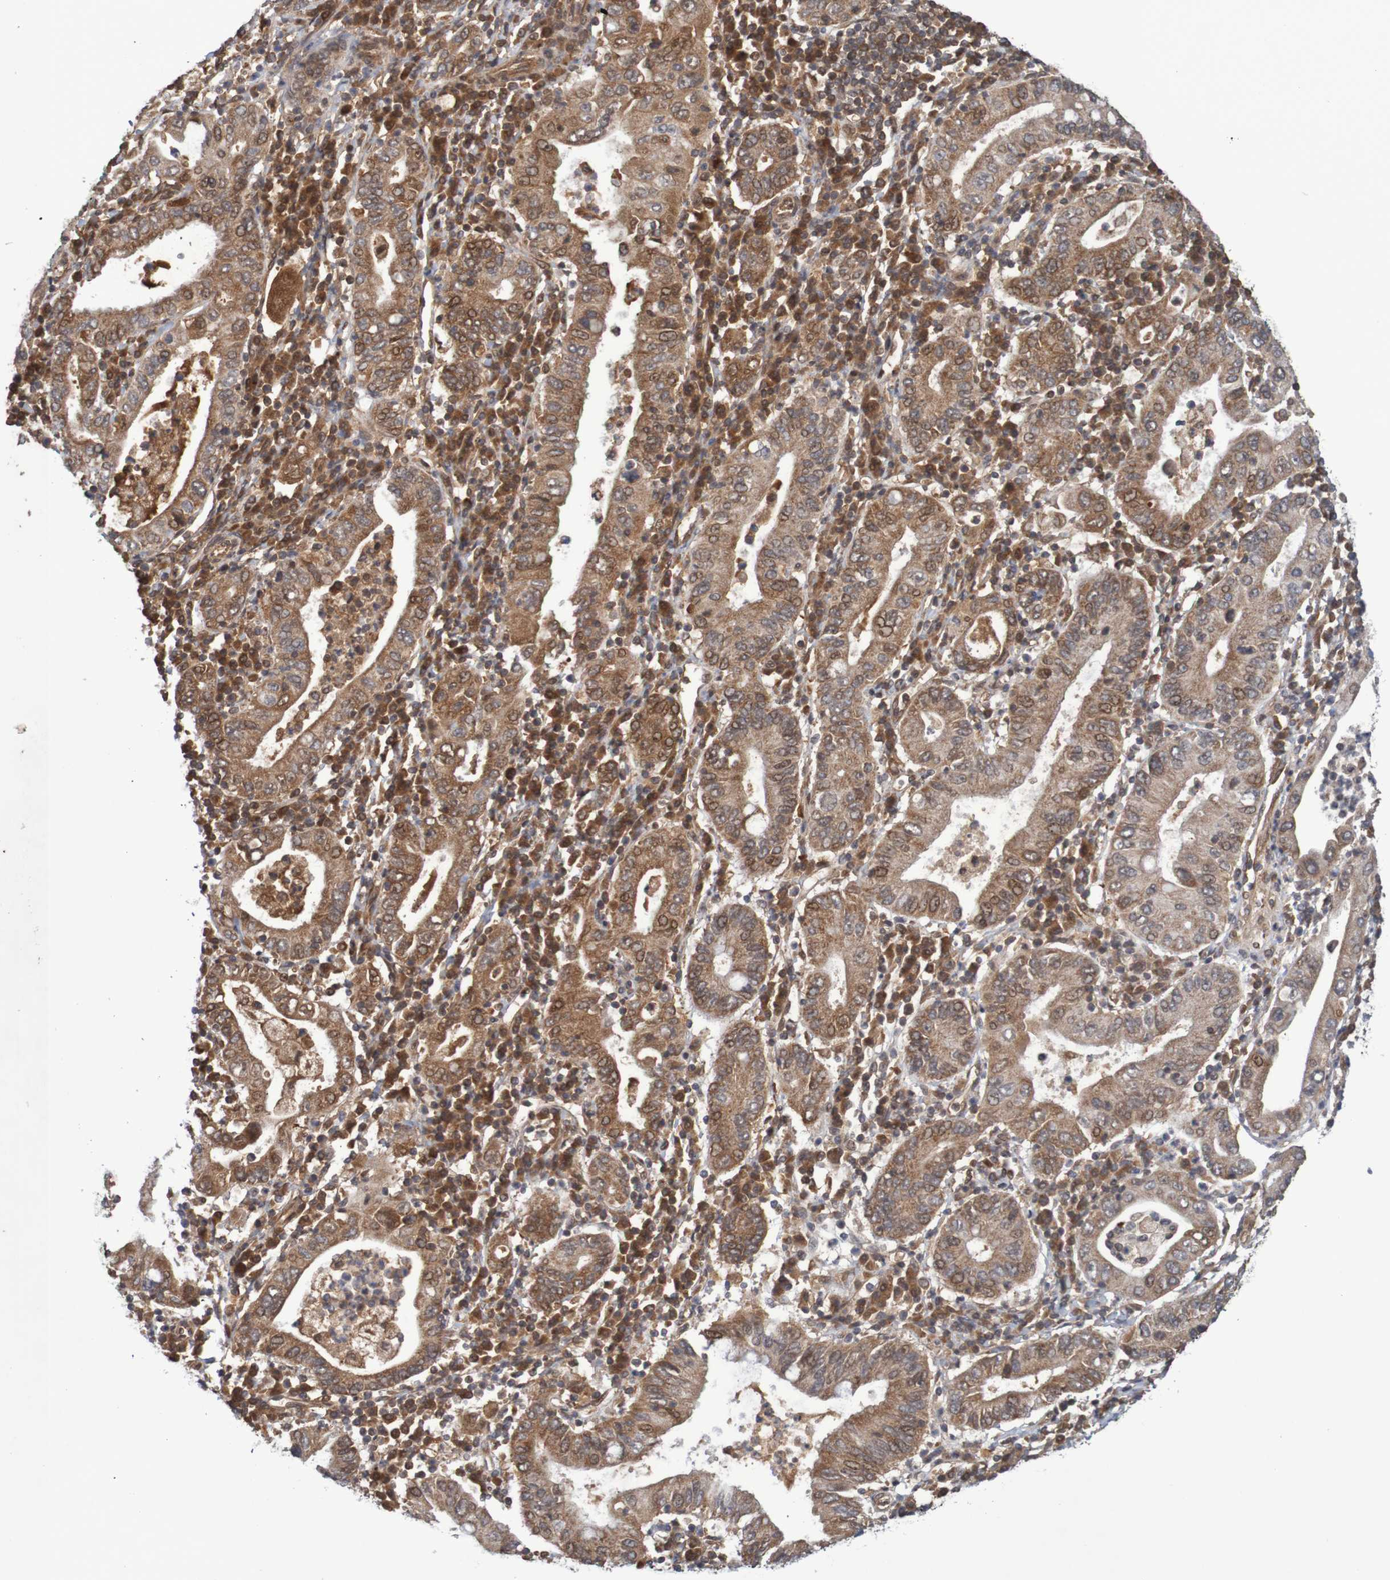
{"staining": {"intensity": "moderate", "quantity": ">75%", "location": "cytoplasmic/membranous"}, "tissue": "stomach cancer", "cell_type": "Tumor cells", "image_type": "cancer", "snomed": [{"axis": "morphology", "description": "Normal tissue, NOS"}, {"axis": "morphology", "description": "Adenocarcinoma, NOS"}, {"axis": "topography", "description": "Esophagus"}, {"axis": "topography", "description": "Stomach, upper"}, {"axis": "topography", "description": "Peripheral nerve tissue"}], "caption": "The histopathology image shows staining of stomach cancer (adenocarcinoma), revealing moderate cytoplasmic/membranous protein expression (brown color) within tumor cells.", "gene": "MRPL52", "patient": {"sex": "male", "age": 62}}